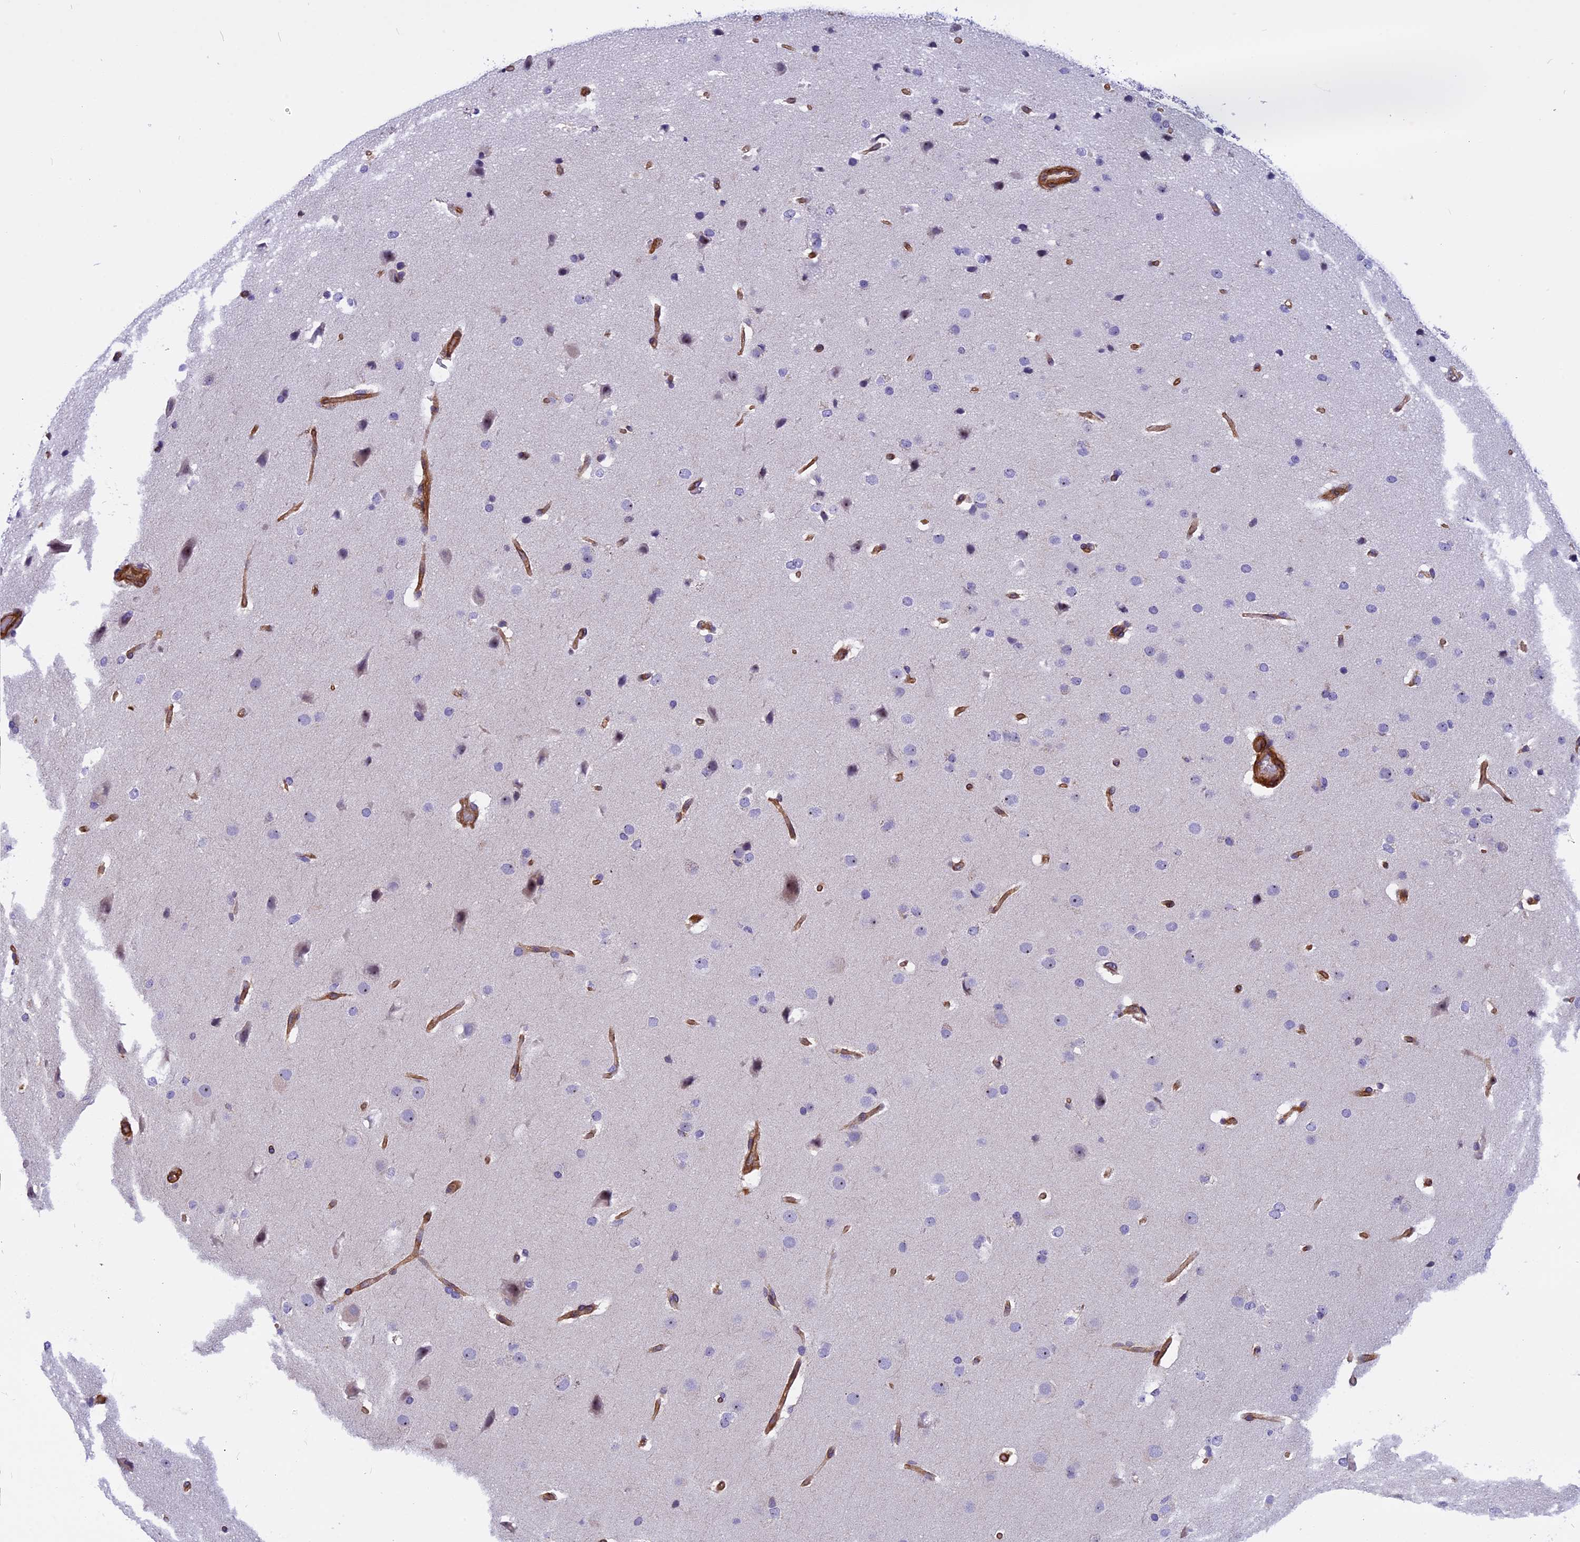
{"staining": {"intensity": "negative", "quantity": "none", "location": "none"}, "tissue": "glioma", "cell_type": "Tumor cells", "image_type": "cancer", "snomed": [{"axis": "morphology", "description": "Glioma, malignant, Low grade"}, {"axis": "topography", "description": "Brain"}], "caption": "Histopathology image shows no protein staining in tumor cells of glioma tissue.", "gene": "EHBP1L1", "patient": {"sex": "female", "age": 37}}